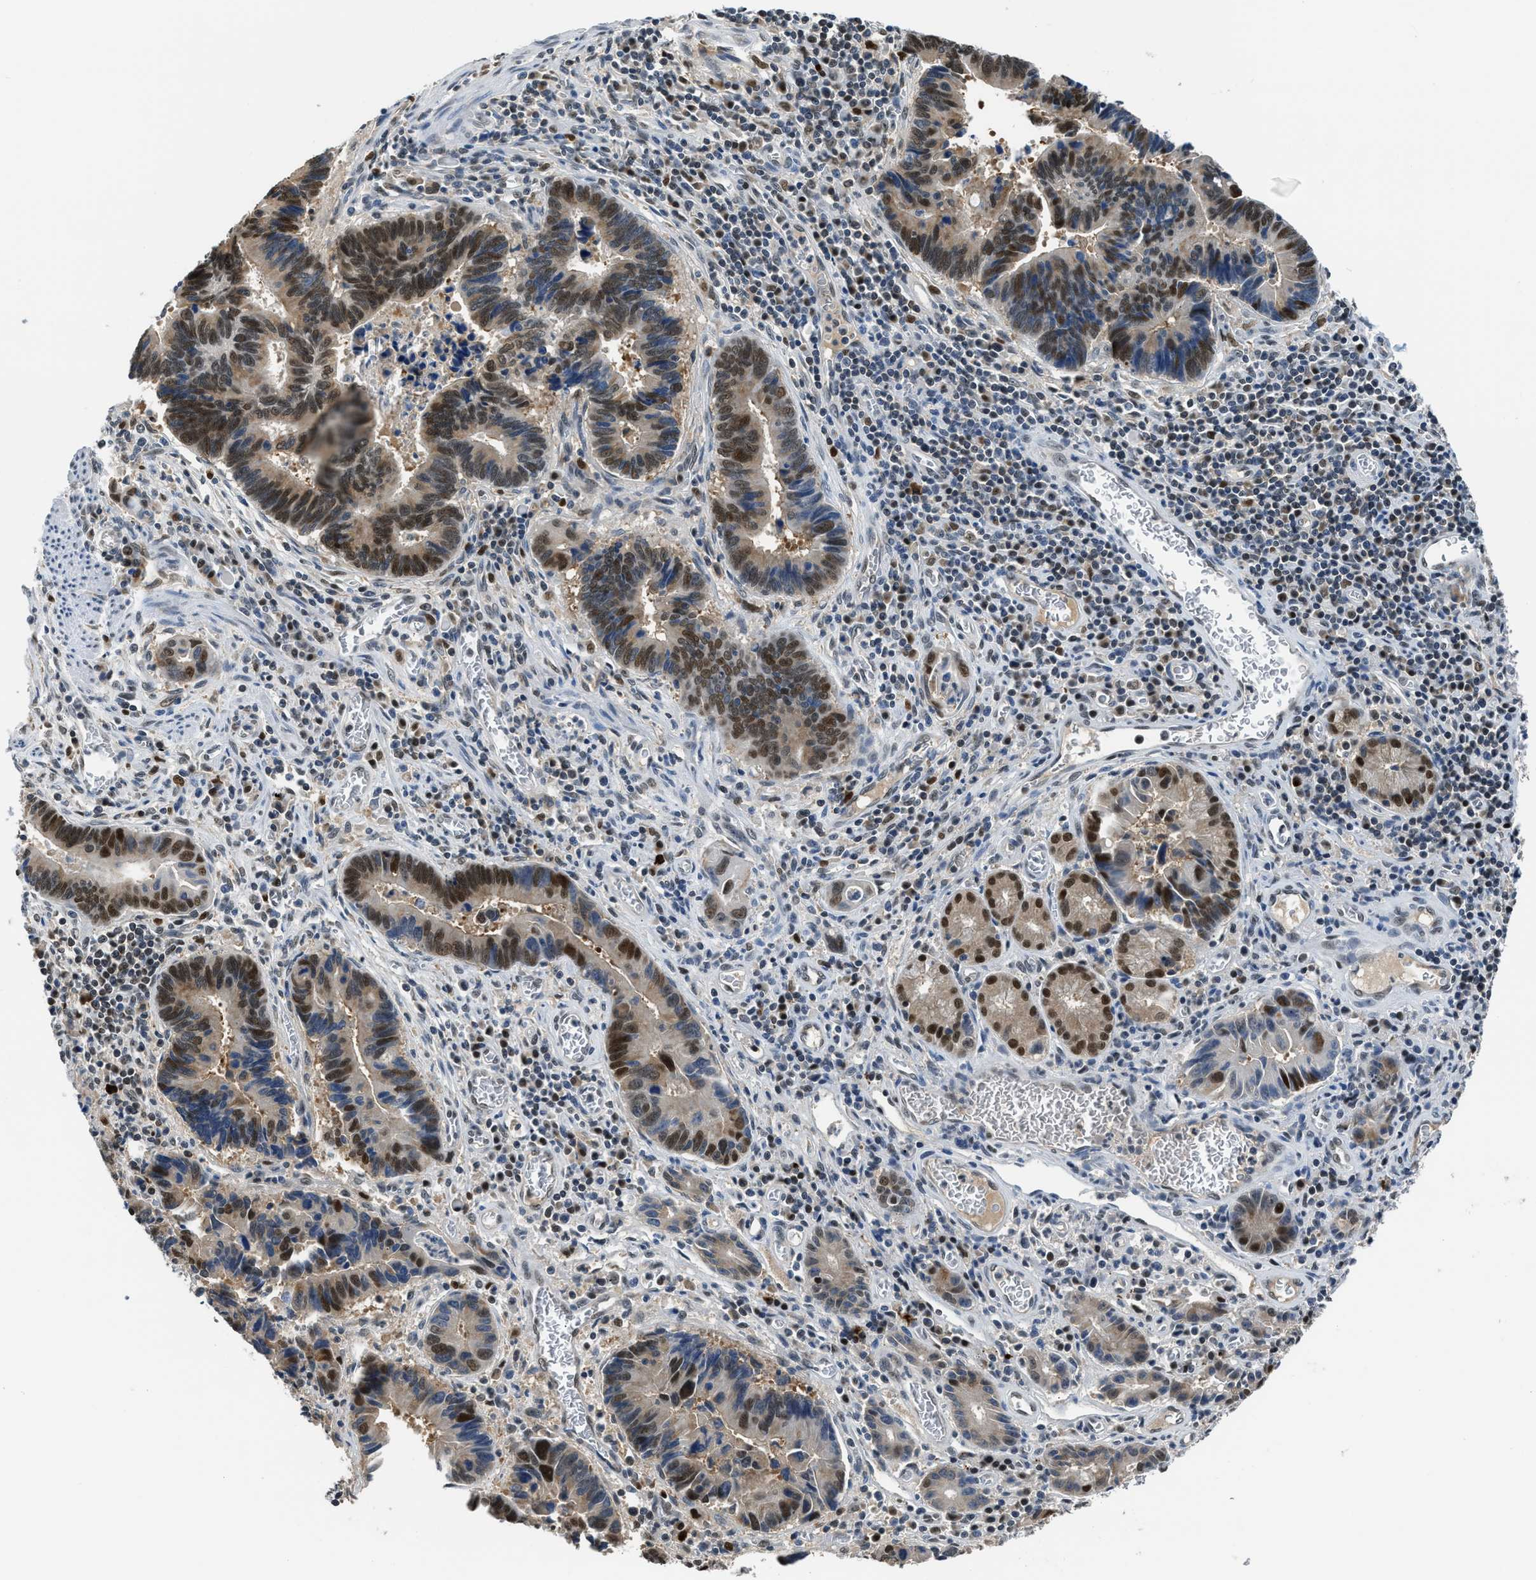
{"staining": {"intensity": "moderate", "quantity": ">75%", "location": "cytoplasmic/membranous,nuclear"}, "tissue": "pancreatic cancer", "cell_type": "Tumor cells", "image_type": "cancer", "snomed": [{"axis": "morphology", "description": "Adenocarcinoma, NOS"}, {"axis": "topography", "description": "Pancreas"}], "caption": "A histopathology image of human pancreatic cancer (adenocarcinoma) stained for a protein shows moderate cytoplasmic/membranous and nuclear brown staining in tumor cells. Using DAB (3,3'-diaminobenzidine) (brown) and hematoxylin (blue) stains, captured at high magnification using brightfield microscopy.", "gene": "ALX1", "patient": {"sex": "female", "age": 77}}